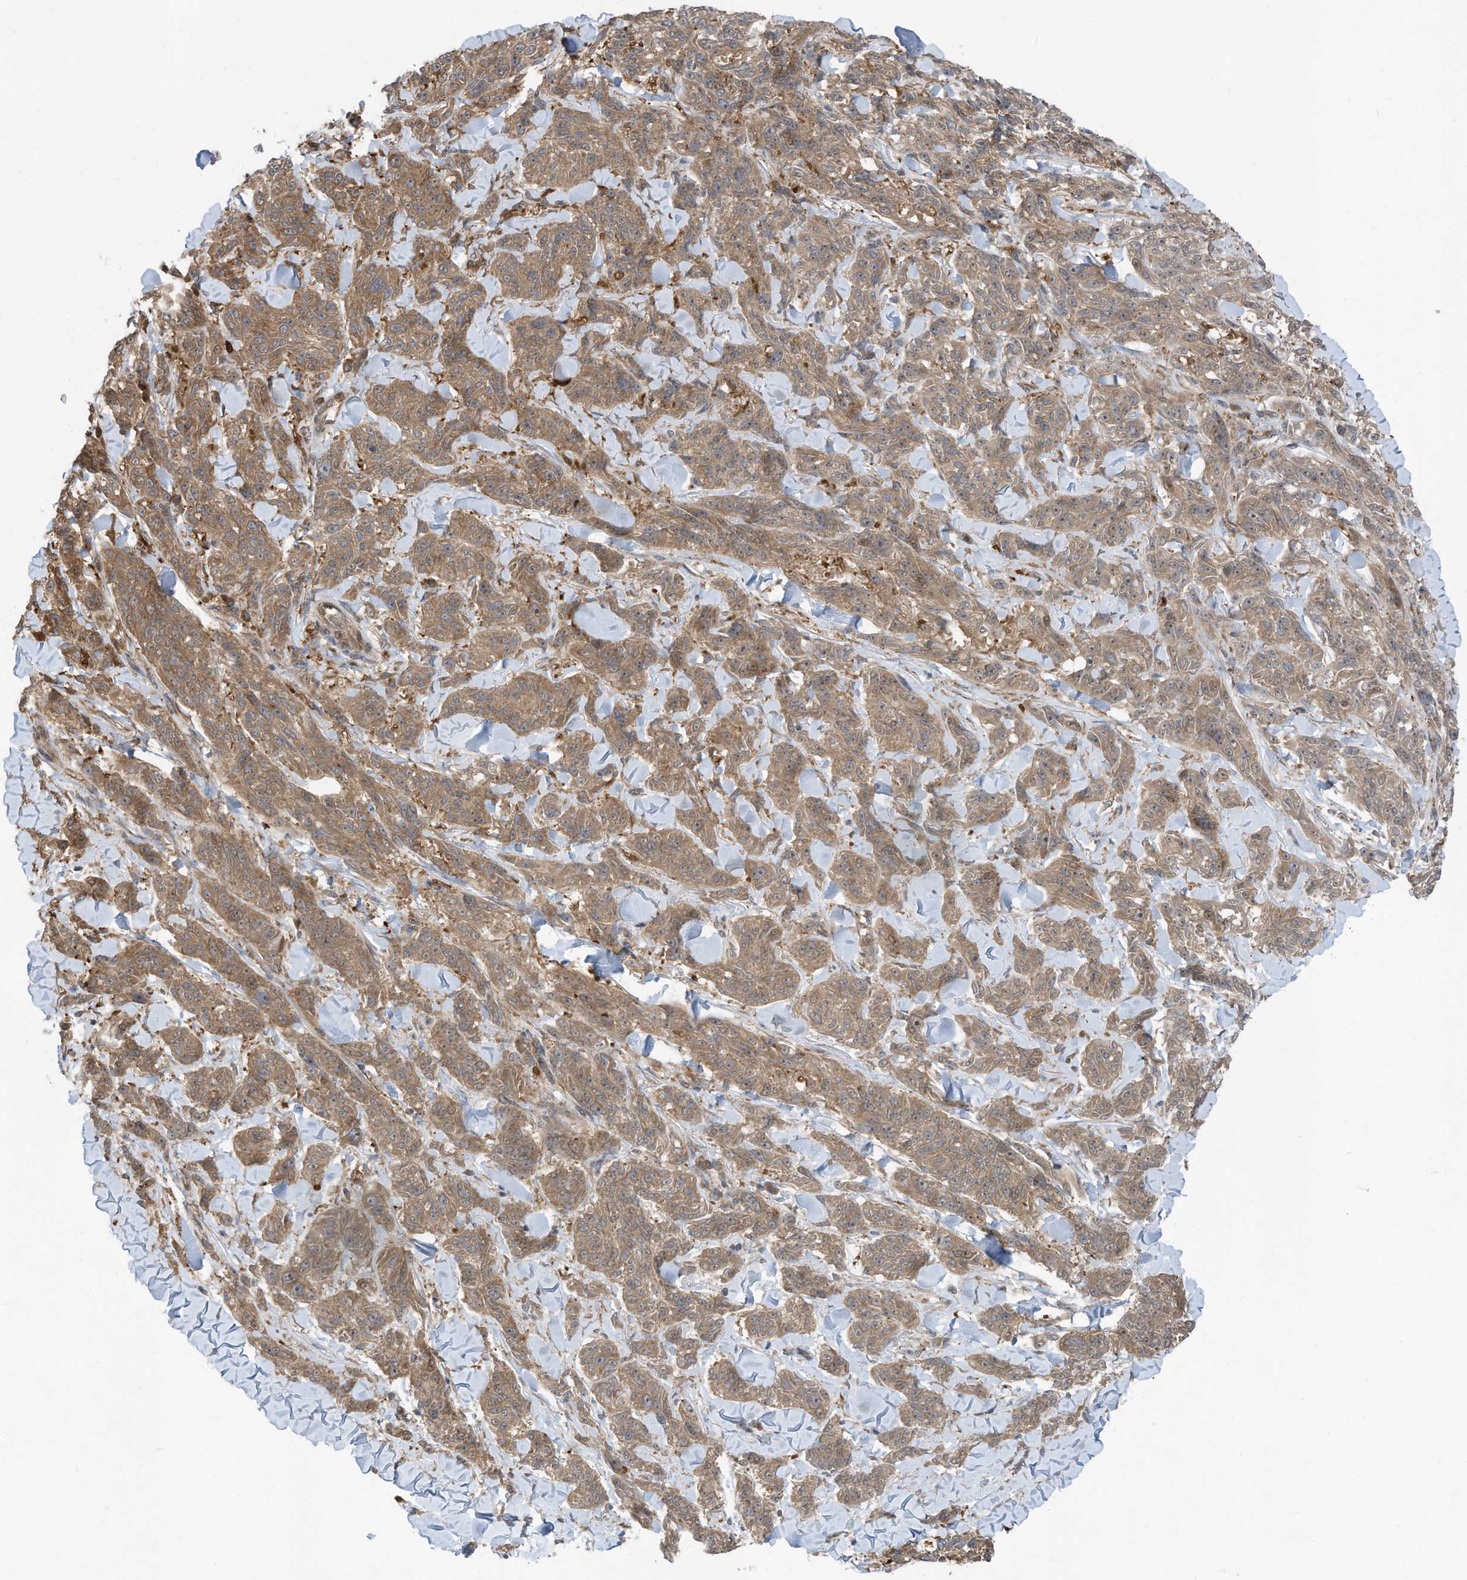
{"staining": {"intensity": "moderate", "quantity": ">75%", "location": "cytoplasmic/membranous"}, "tissue": "melanoma", "cell_type": "Tumor cells", "image_type": "cancer", "snomed": [{"axis": "morphology", "description": "Malignant melanoma, NOS"}, {"axis": "topography", "description": "Skin"}], "caption": "Human malignant melanoma stained for a protein (brown) exhibits moderate cytoplasmic/membranous positive staining in approximately >75% of tumor cells.", "gene": "USE1", "patient": {"sex": "male", "age": 53}}